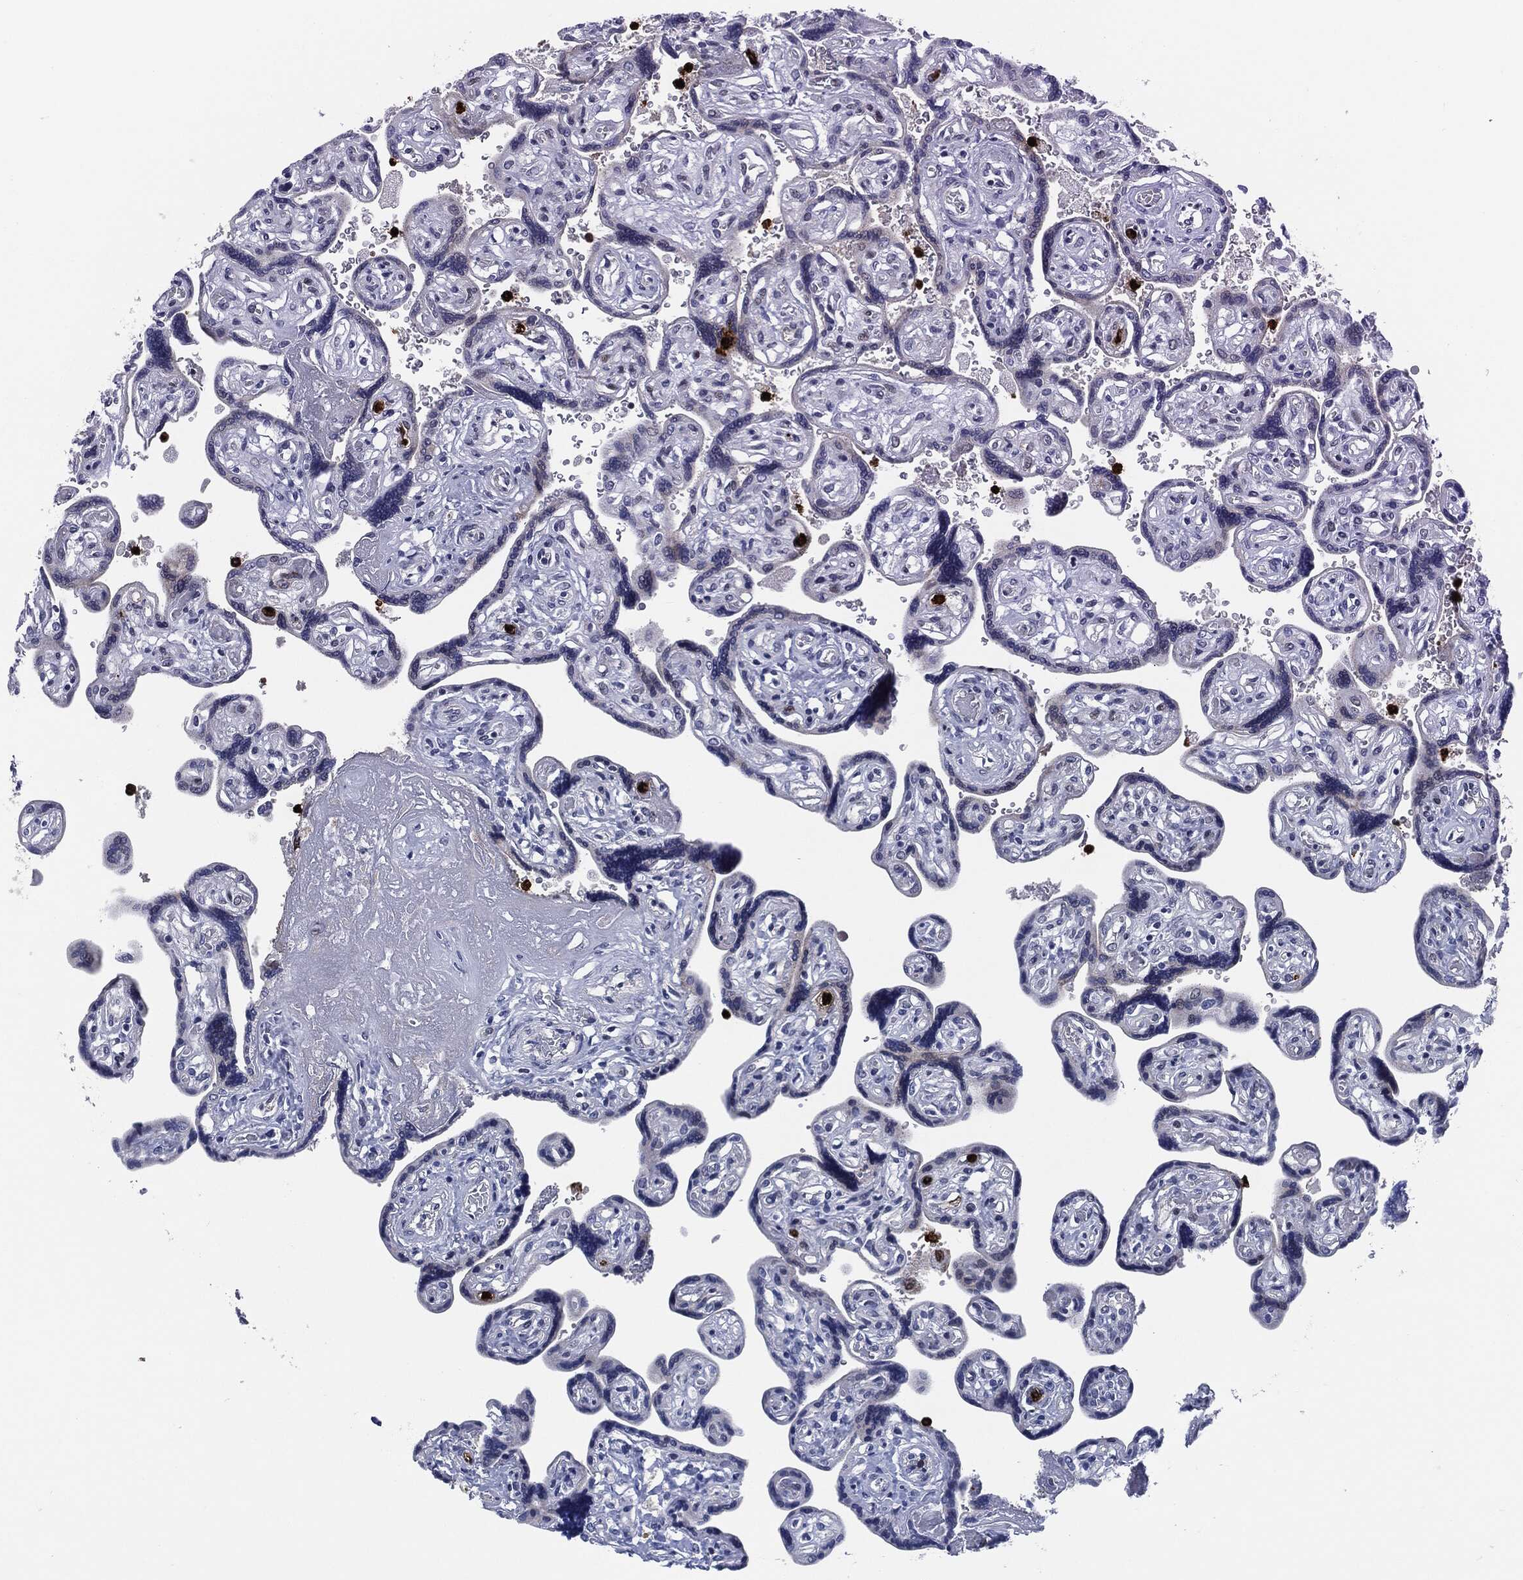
{"staining": {"intensity": "moderate", "quantity": "<25%", "location": "nuclear"}, "tissue": "placenta", "cell_type": "Decidual cells", "image_type": "normal", "snomed": [{"axis": "morphology", "description": "Normal tissue, NOS"}, {"axis": "topography", "description": "Placenta"}], "caption": "IHC micrograph of normal placenta stained for a protein (brown), which shows low levels of moderate nuclear staining in approximately <25% of decidual cells.", "gene": "MPO", "patient": {"sex": "female", "age": 32}}